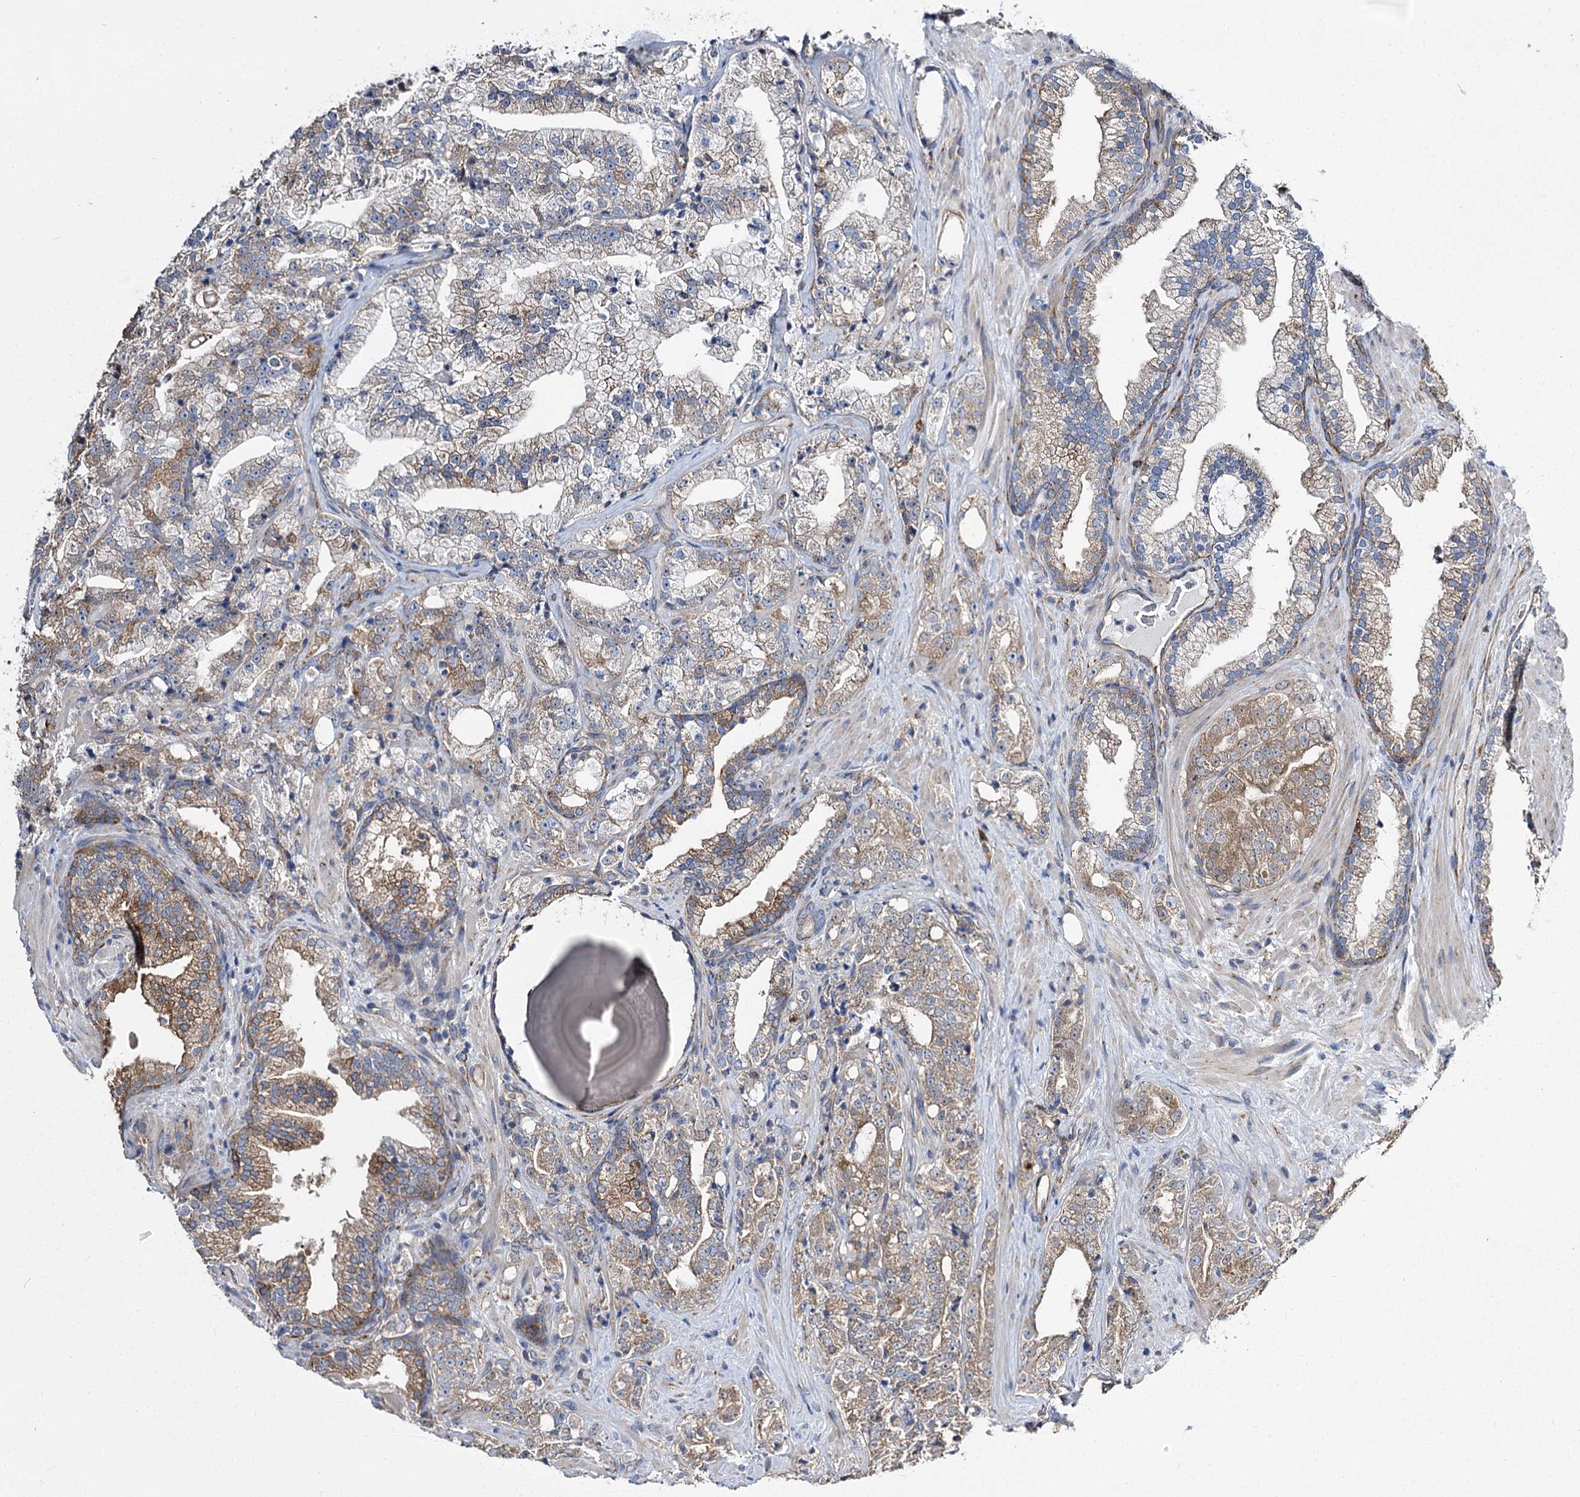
{"staining": {"intensity": "moderate", "quantity": "25%-75%", "location": "cytoplasmic/membranous"}, "tissue": "prostate cancer", "cell_type": "Tumor cells", "image_type": "cancer", "snomed": [{"axis": "morphology", "description": "Adenocarcinoma, High grade"}, {"axis": "topography", "description": "Prostate"}], "caption": "DAB (3,3'-diaminobenzidine) immunohistochemical staining of prostate cancer (high-grade adenocarcinoma) shows moderate cytoplasmic/membranous protein positivity in approximately 25%-75% of tumor cells. (DAB (3,3'-diaminobenzidine) IHC, brown staining for protein, blue staining for nuclei).", "gene": "RMDN2", "patient": {"sex": "male", "age": 64}}